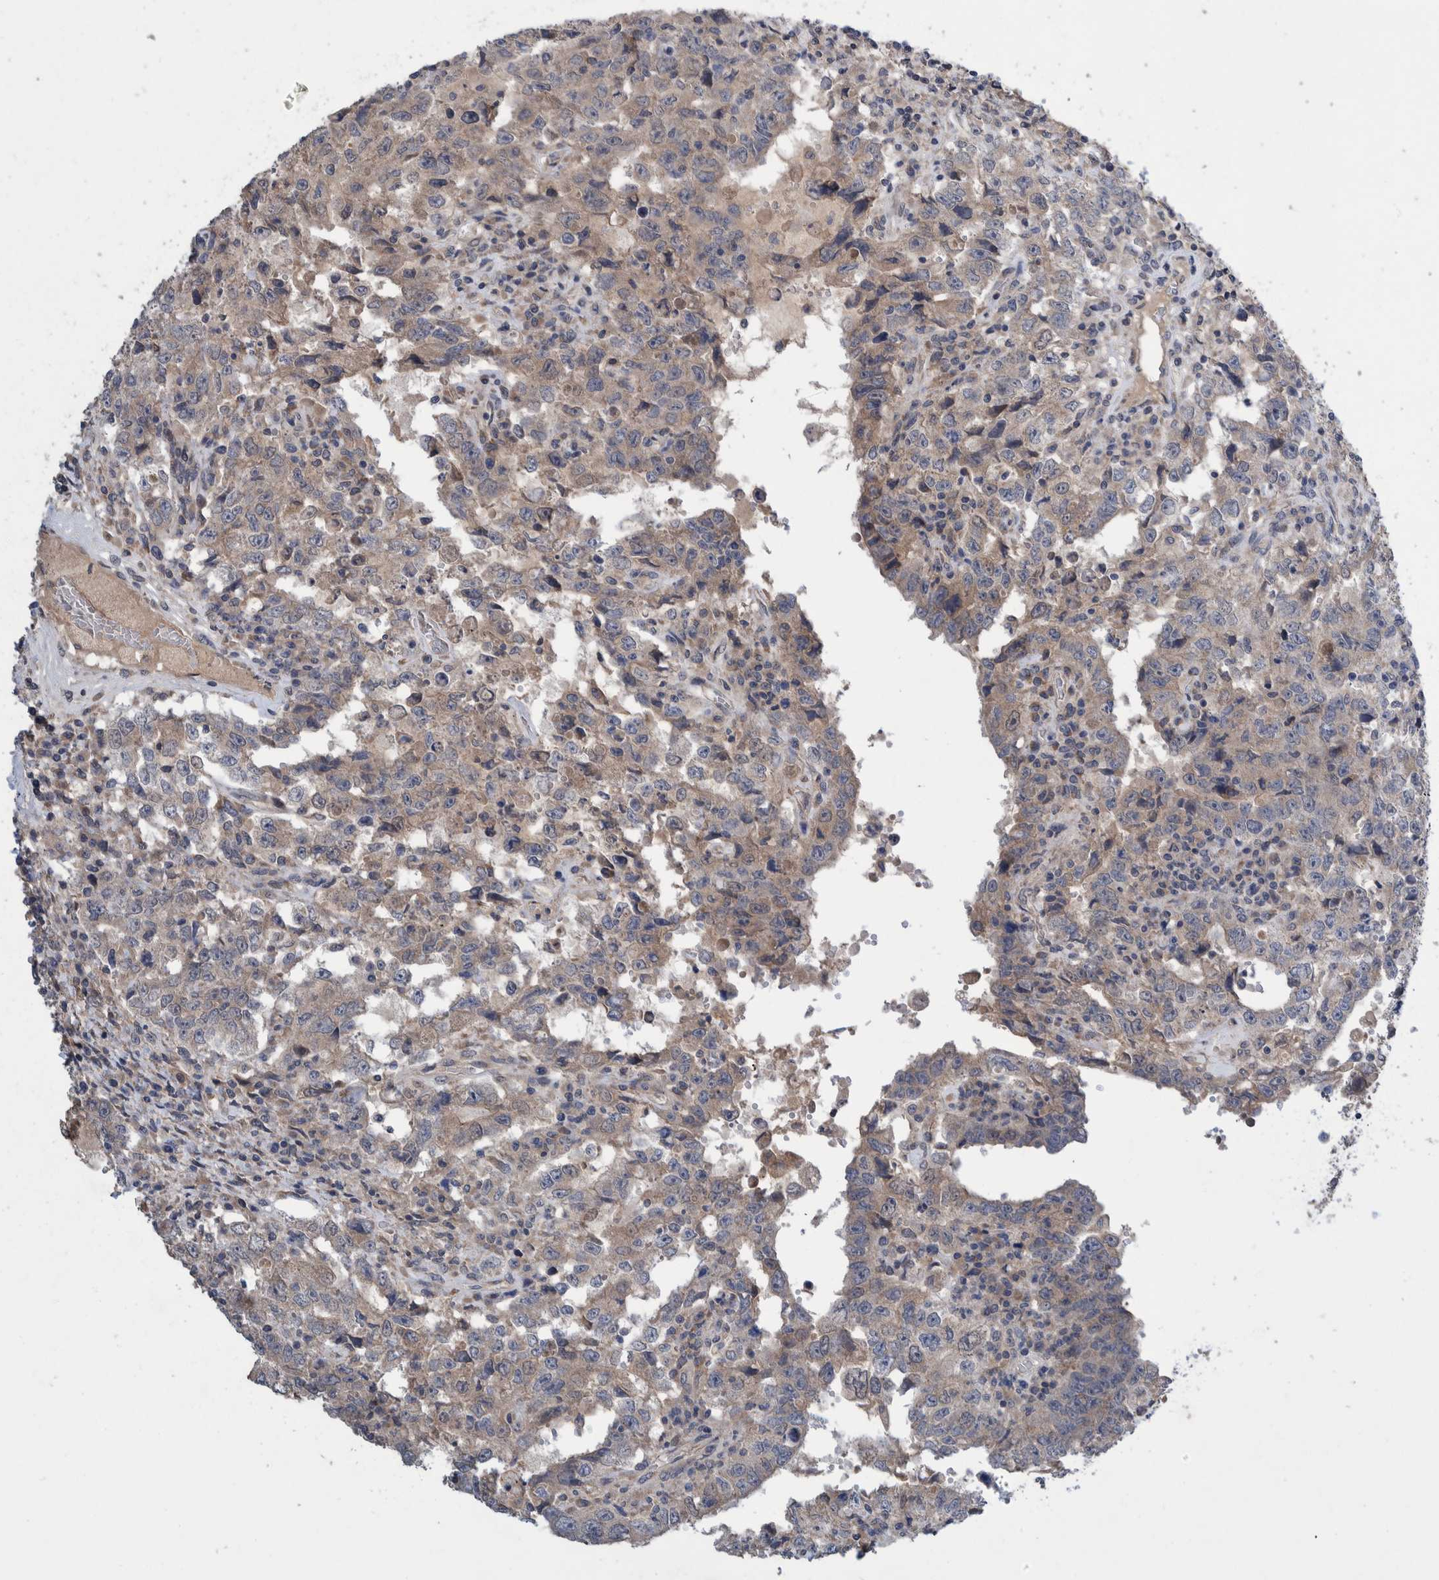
{"staining": {"intensity": "weak", "quantity": "25%-75%", "location": "cytoplasmic/membranous"}, "tissue": "testis cancer", "cell_type": "Tumor cells", "image_type": "cancer", "snomed": [{"axis": "morphology", "description": "Carcinoma, Embryonal, NOS"}, {"axis": "topography", "description": "Testis"}], "caption": "Brown immunohistochemical staining in embryonal carcinoma (testis) shows weak cytoplasmic/membranous staining in approximately 25%-75% of tumor cells. The staining was performed using DAB (3,3'-diaminobenzidine), with brown indicating positive protein expression. Nuclei are stained blue with hematoxylin.", "gene": "PLPBP", "patient": {"sex": "male", "age": 26}}